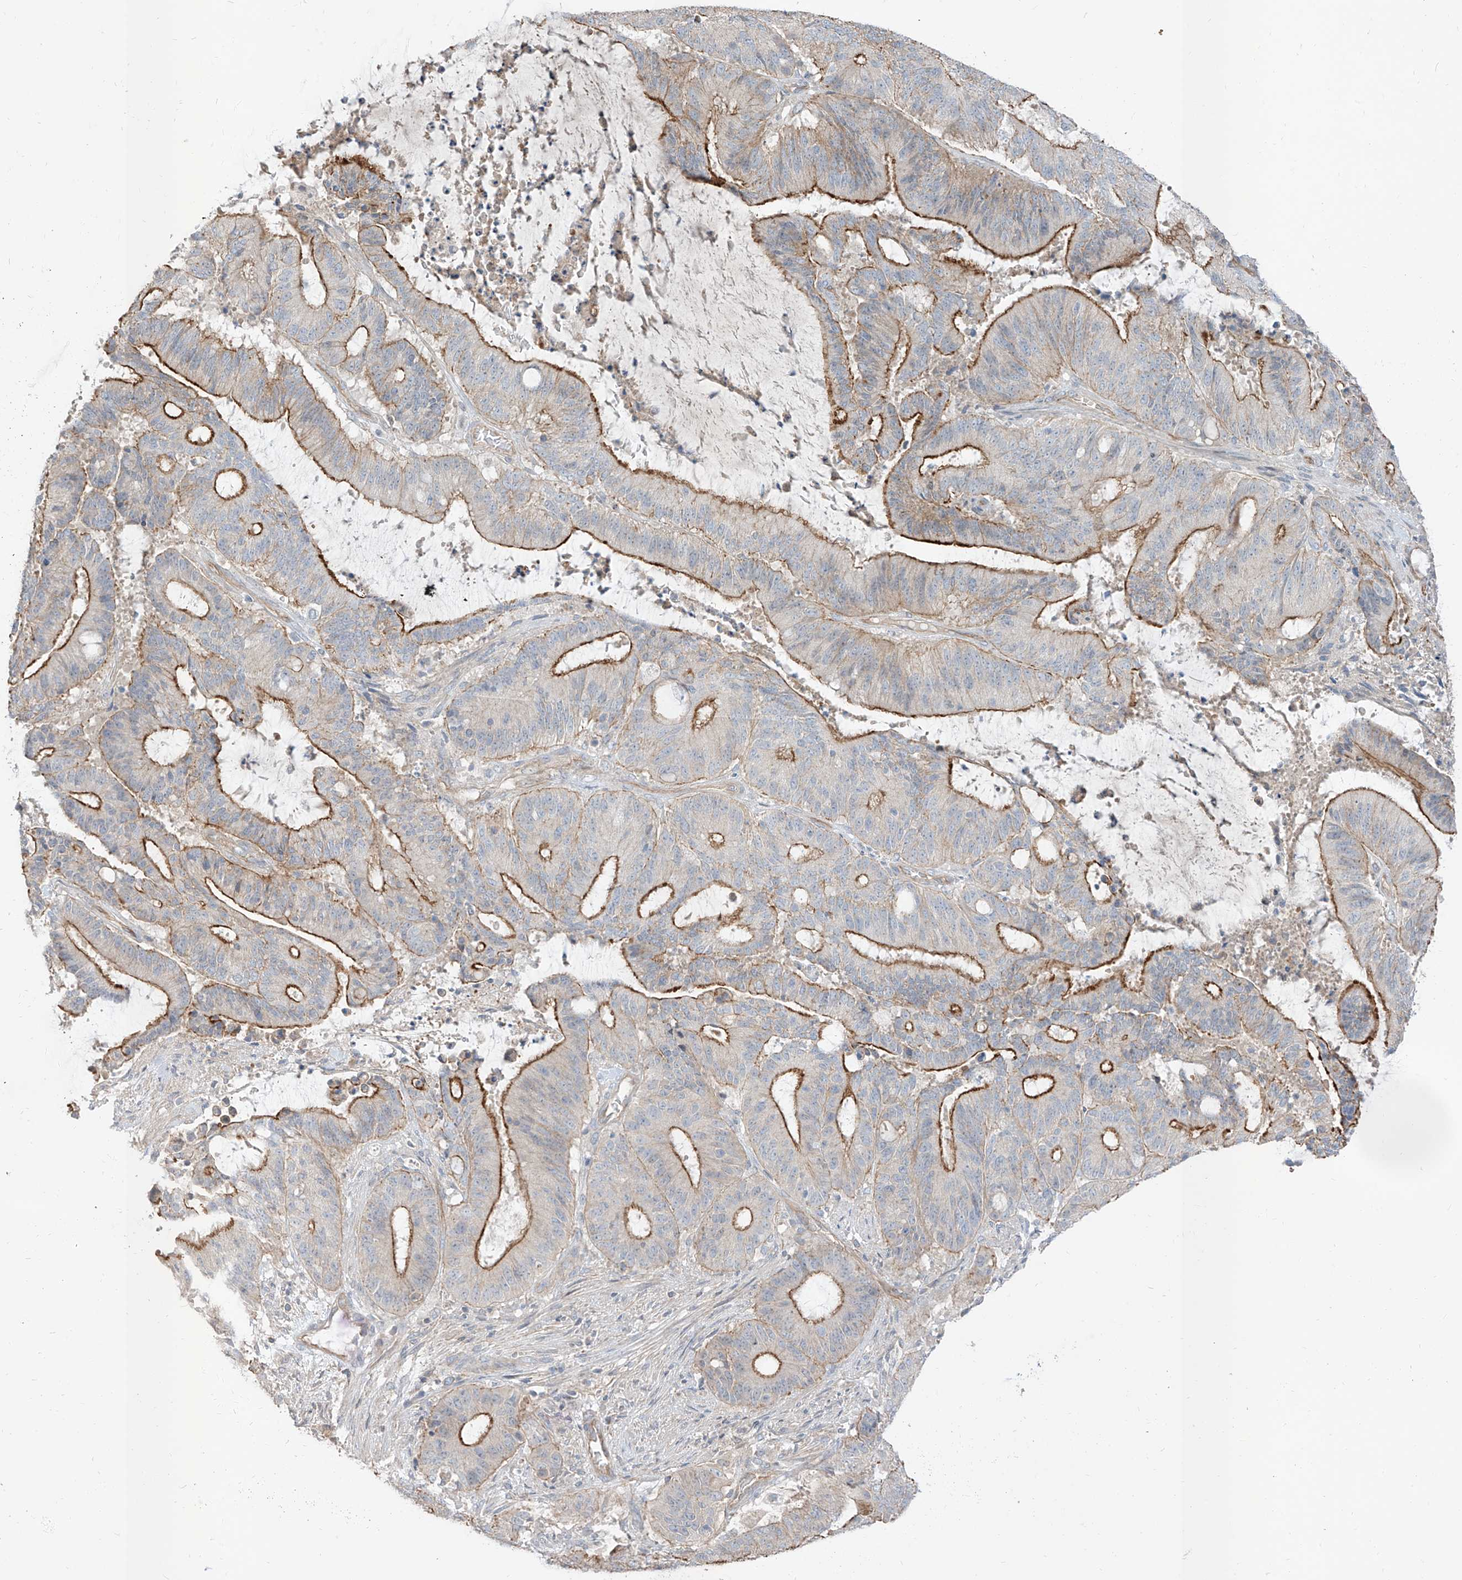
{"staining": {"intensity": "strong", "quantity": "25%-75%", "location": "cytoplasmic/membranous"}, "tissue": "liver cancer", "cell_type": "Tumor cells", "image_type": "cancer", "snomed": [{"axis": "morphology", "description": "Normal tissue, NOS"}, {"axis": "morphology", "description": "Cholangiocarcinoma"}, {"axis": "topography", "description": "Liver"}, {"axis": "topography", "description": "Peripheral nerve tissue"}], "caption": "Protein expression by immunohistochemistry demonstrates strong cytoplasmic/membranous positivity in about 25%-75% of tumor cells in liver cancer (cholangiocarcinoma).", "gene": "EPHX4", "patient": {"sex": "female", "age": 73}}